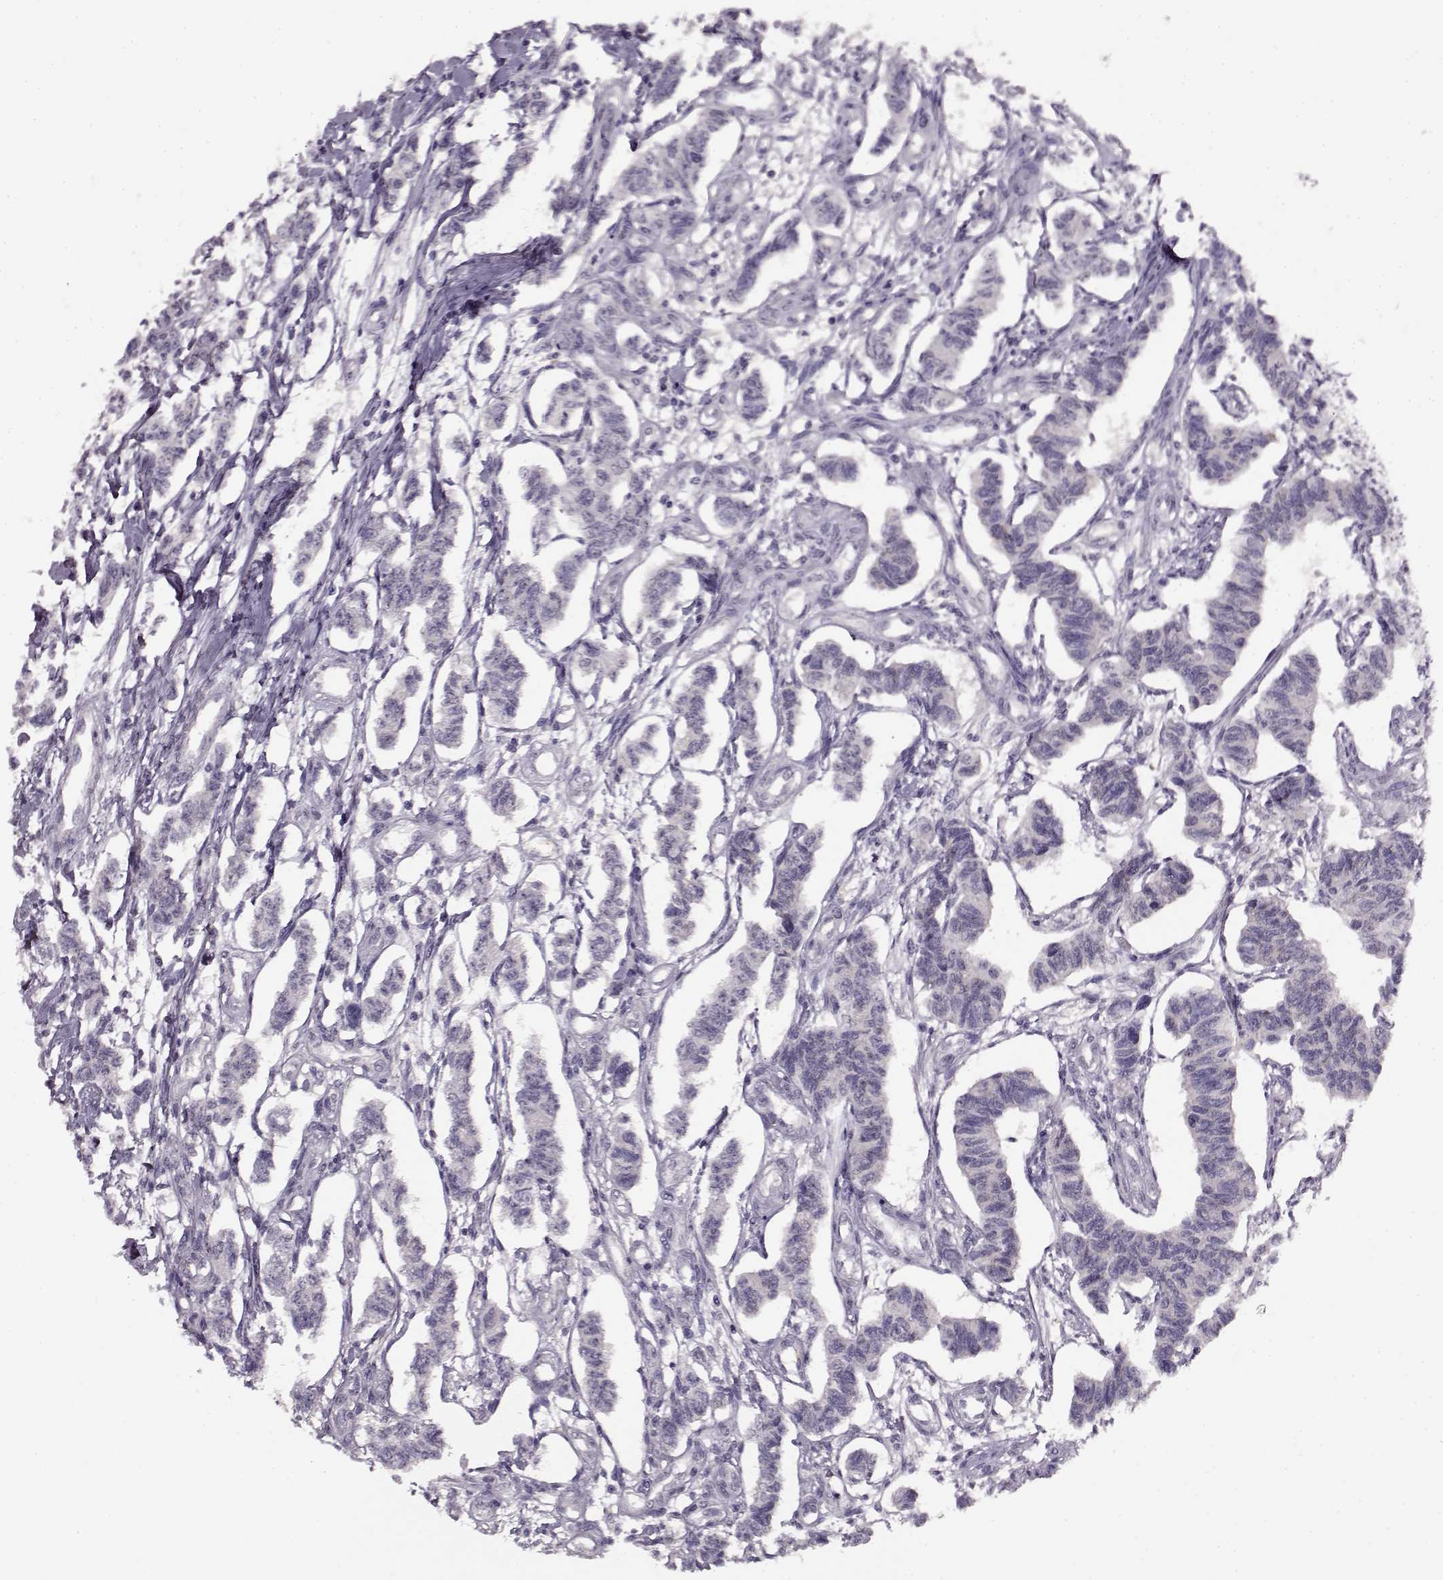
{"staining": {"intensity": "negative", "quantity": "none", "location": "none"}, "tissue": "carcinoid", "cell_type": "Tumor cells", "image_type": "cancer", "snomed": [{"axis": "morphology", "description": "Carcinoid, malignant, NOS"}, {"axis": "topography", "description": "Kidney"}], "caption": "Carcinoid stained for a protein using IHC exhibits no positivity tumor cells.", "gene": "RP1L1", "patient": {"sex": "female", "age": 41}}